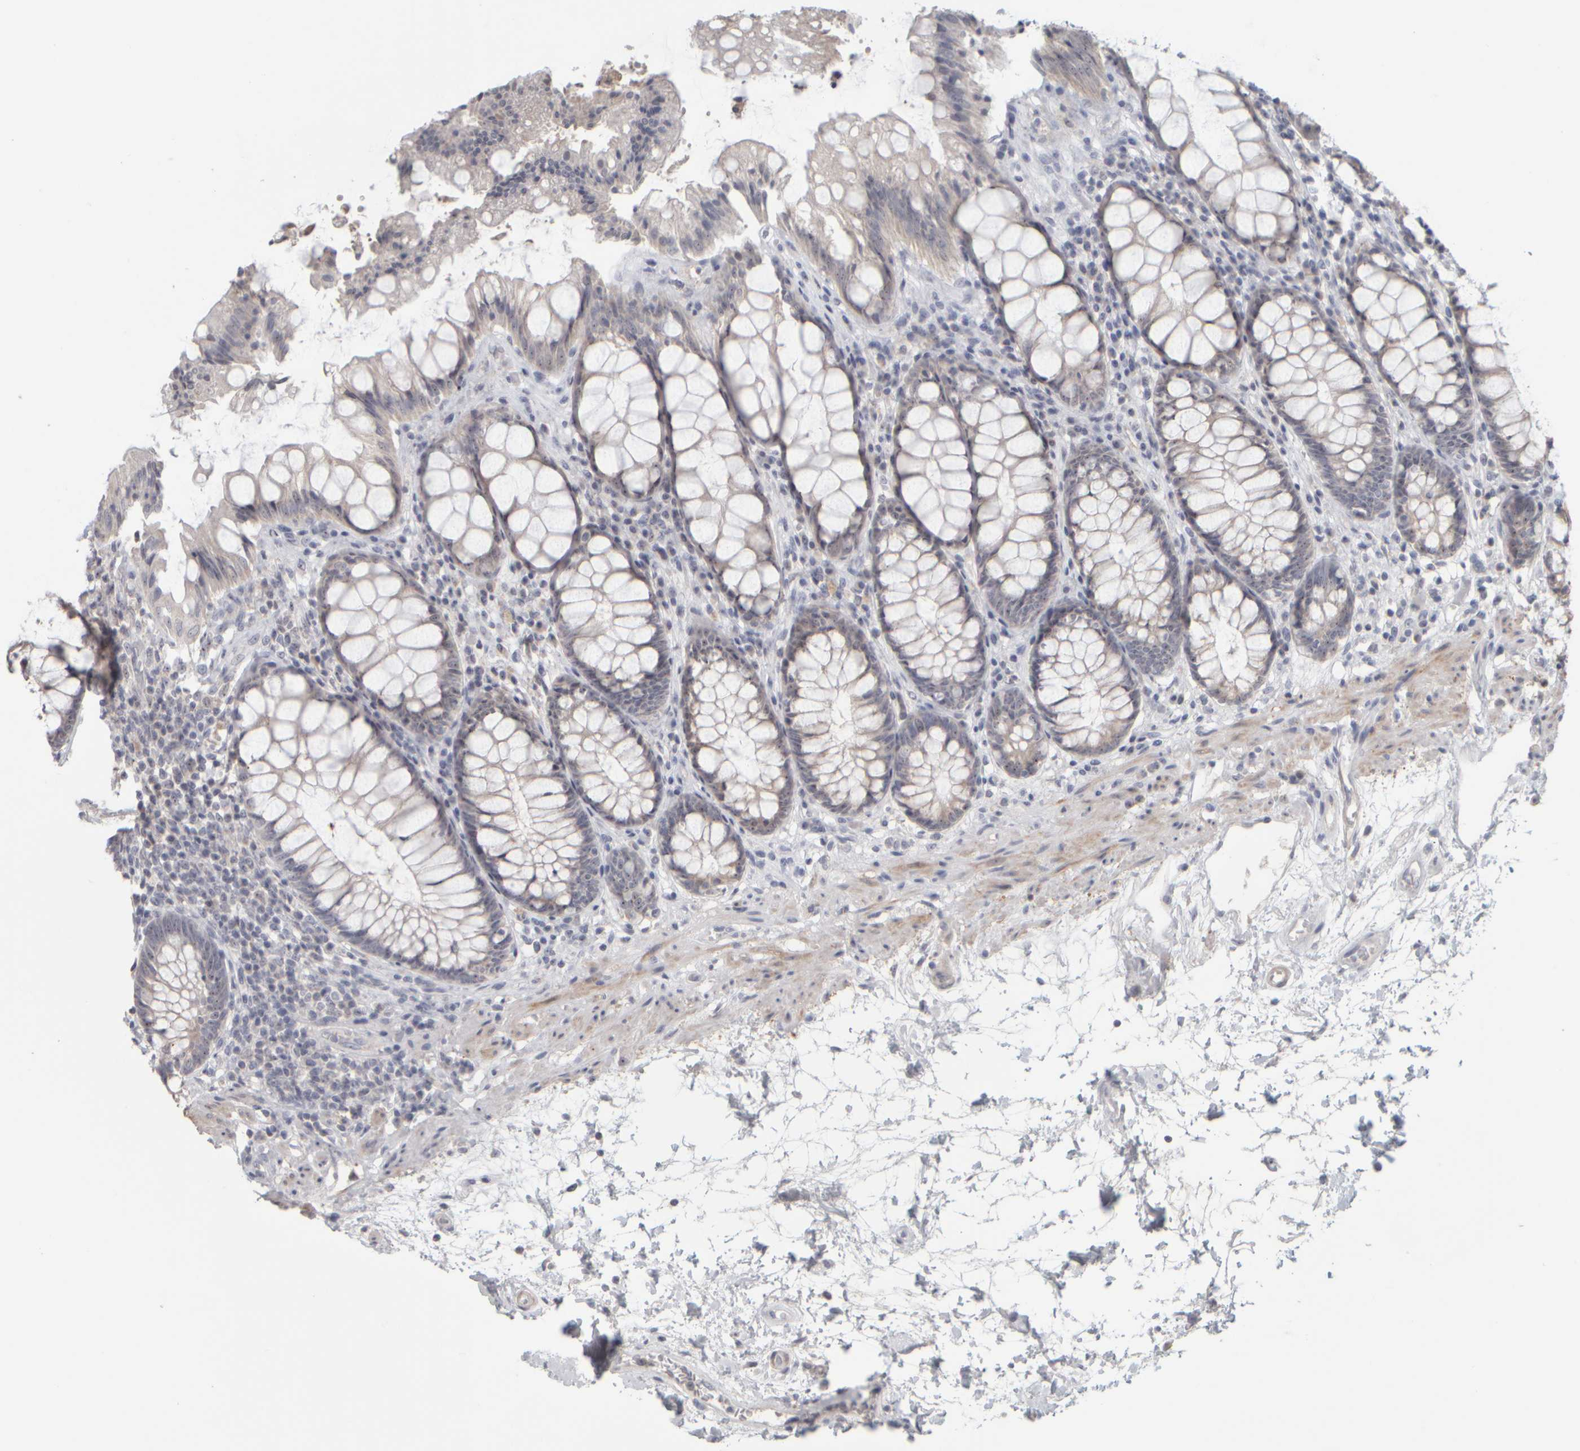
{"staining": {"intensity": "moderate", "quantity": "25%-75%", "location": "cytoplasmic/membranous,nuclear"}, "tissue": "rectum", "cell_type": "Glandular cells", "image_type": "normal", "snomed": [{"axis": "morphology", "description": "Normal tissue, NOS"}, {"axis": "topography", "description": "Rectum"}], "caption": "The photomicrograph exhibits immunohistochemical staining of unremarkable rectum. There is moderate cytoplasmic/membranous,nuclear expression is seen in approximately 25%-75% of glandular cells. The staining was performed using DAB (3,3'-diaminobenzidine) to visualize the protein expression in brown, while the nuclei were stained in blue with hematoxylin (Magnification: 20x).", "gene": "DCXR", "patient": {"sex": "male", "age": 64}}